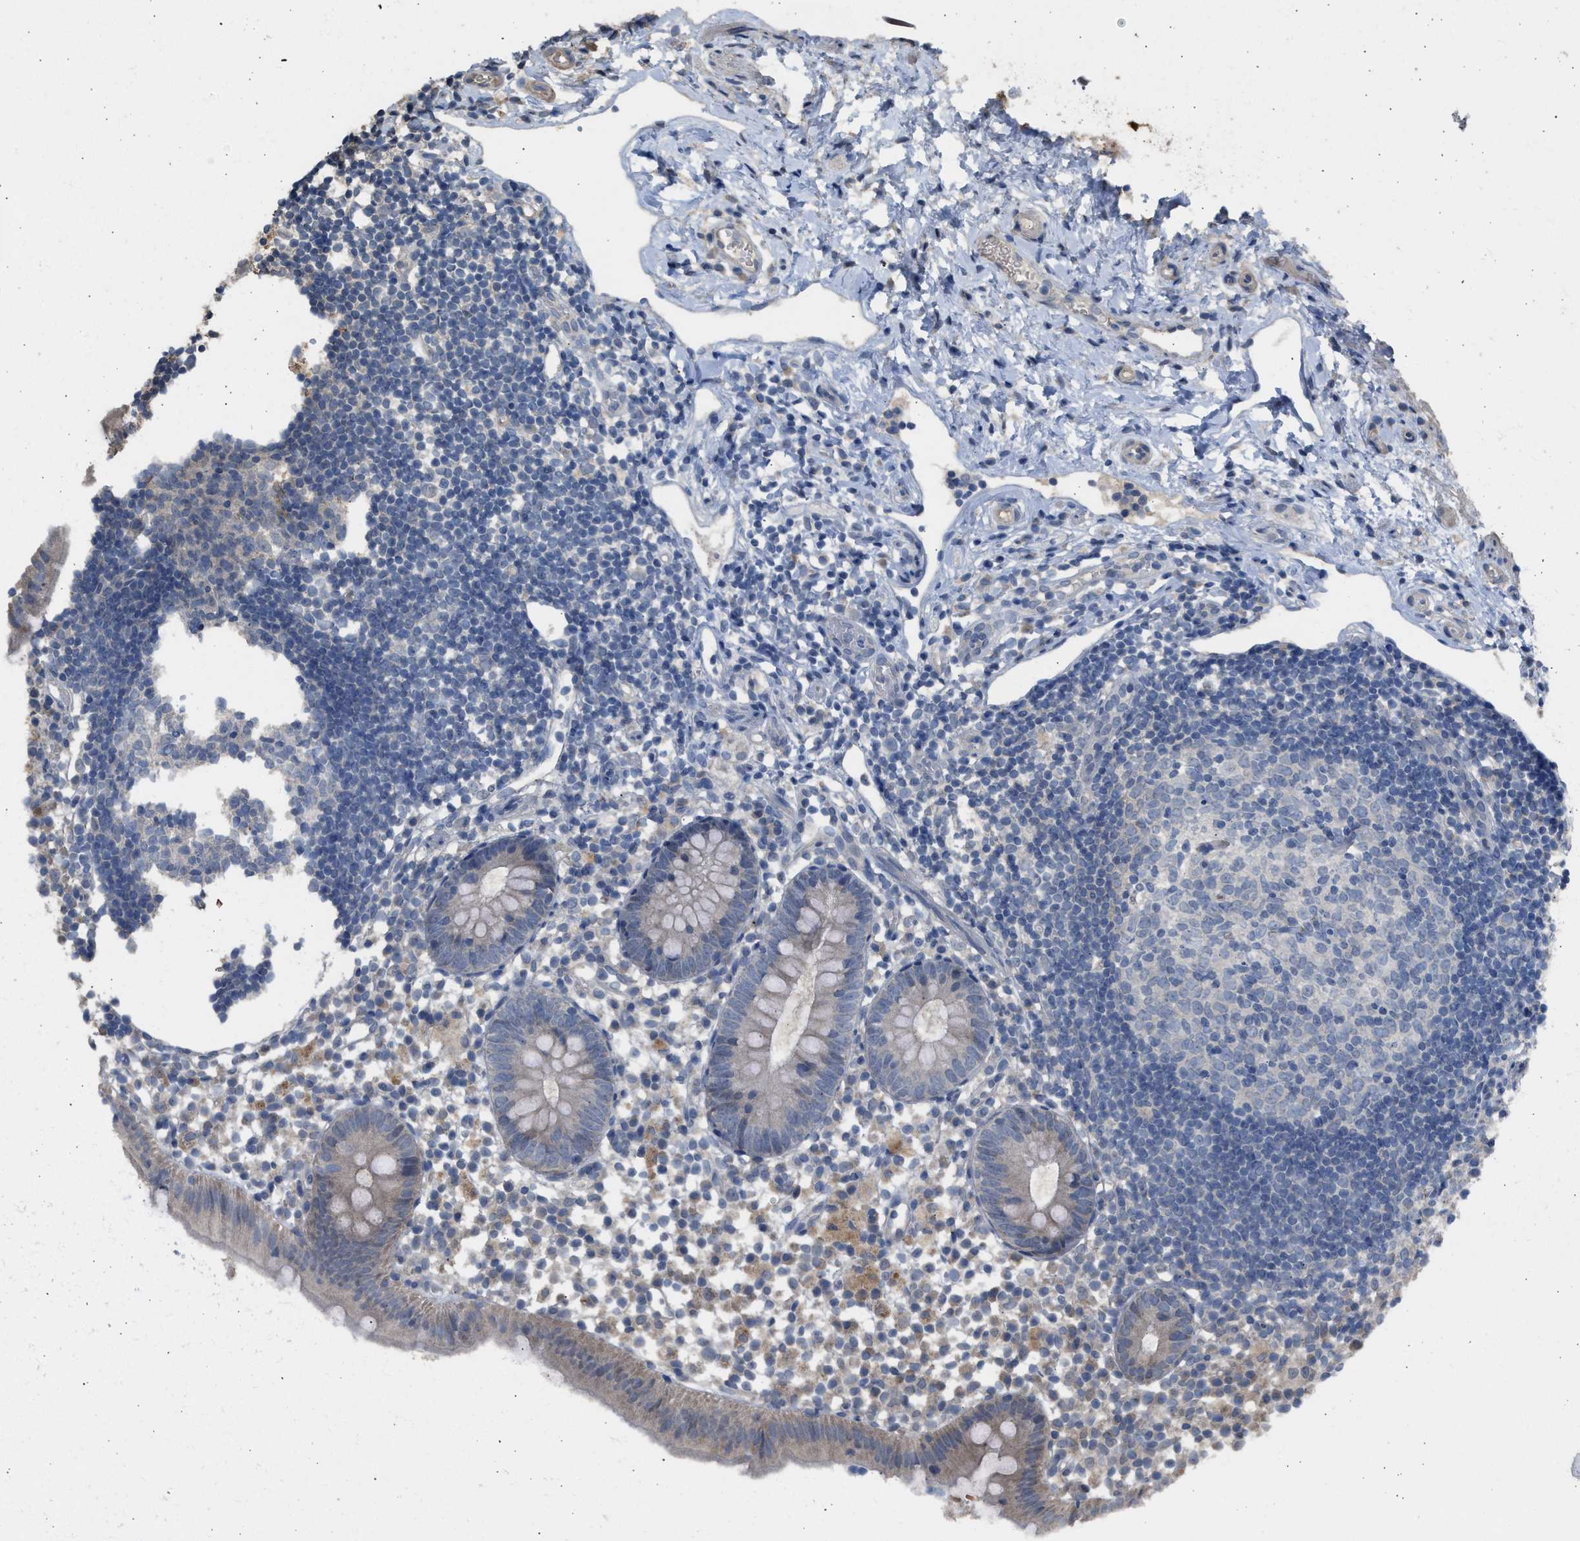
{"staining": {"intensity": "weak", "quantity": ">75%", "location": "cytoplasmic/membranous"}, "tissue": "appendix", "cell_type": "Glandular cells", "image_type": "normal", "snomed": [{"axis": "morphology", "description": "Normal tissue, NOS"}, {"axis": "topography", "description": "Appendix"}], "caption": "A brown stain labels weak cytoplasmic/membranous staining of a protein in glandular cells of normal human appendix. The protein is shown in brown color, while the nuclei are stained blue.", "gene": "SULT2A1", "patient": {"sex": "female", "age": 20}}